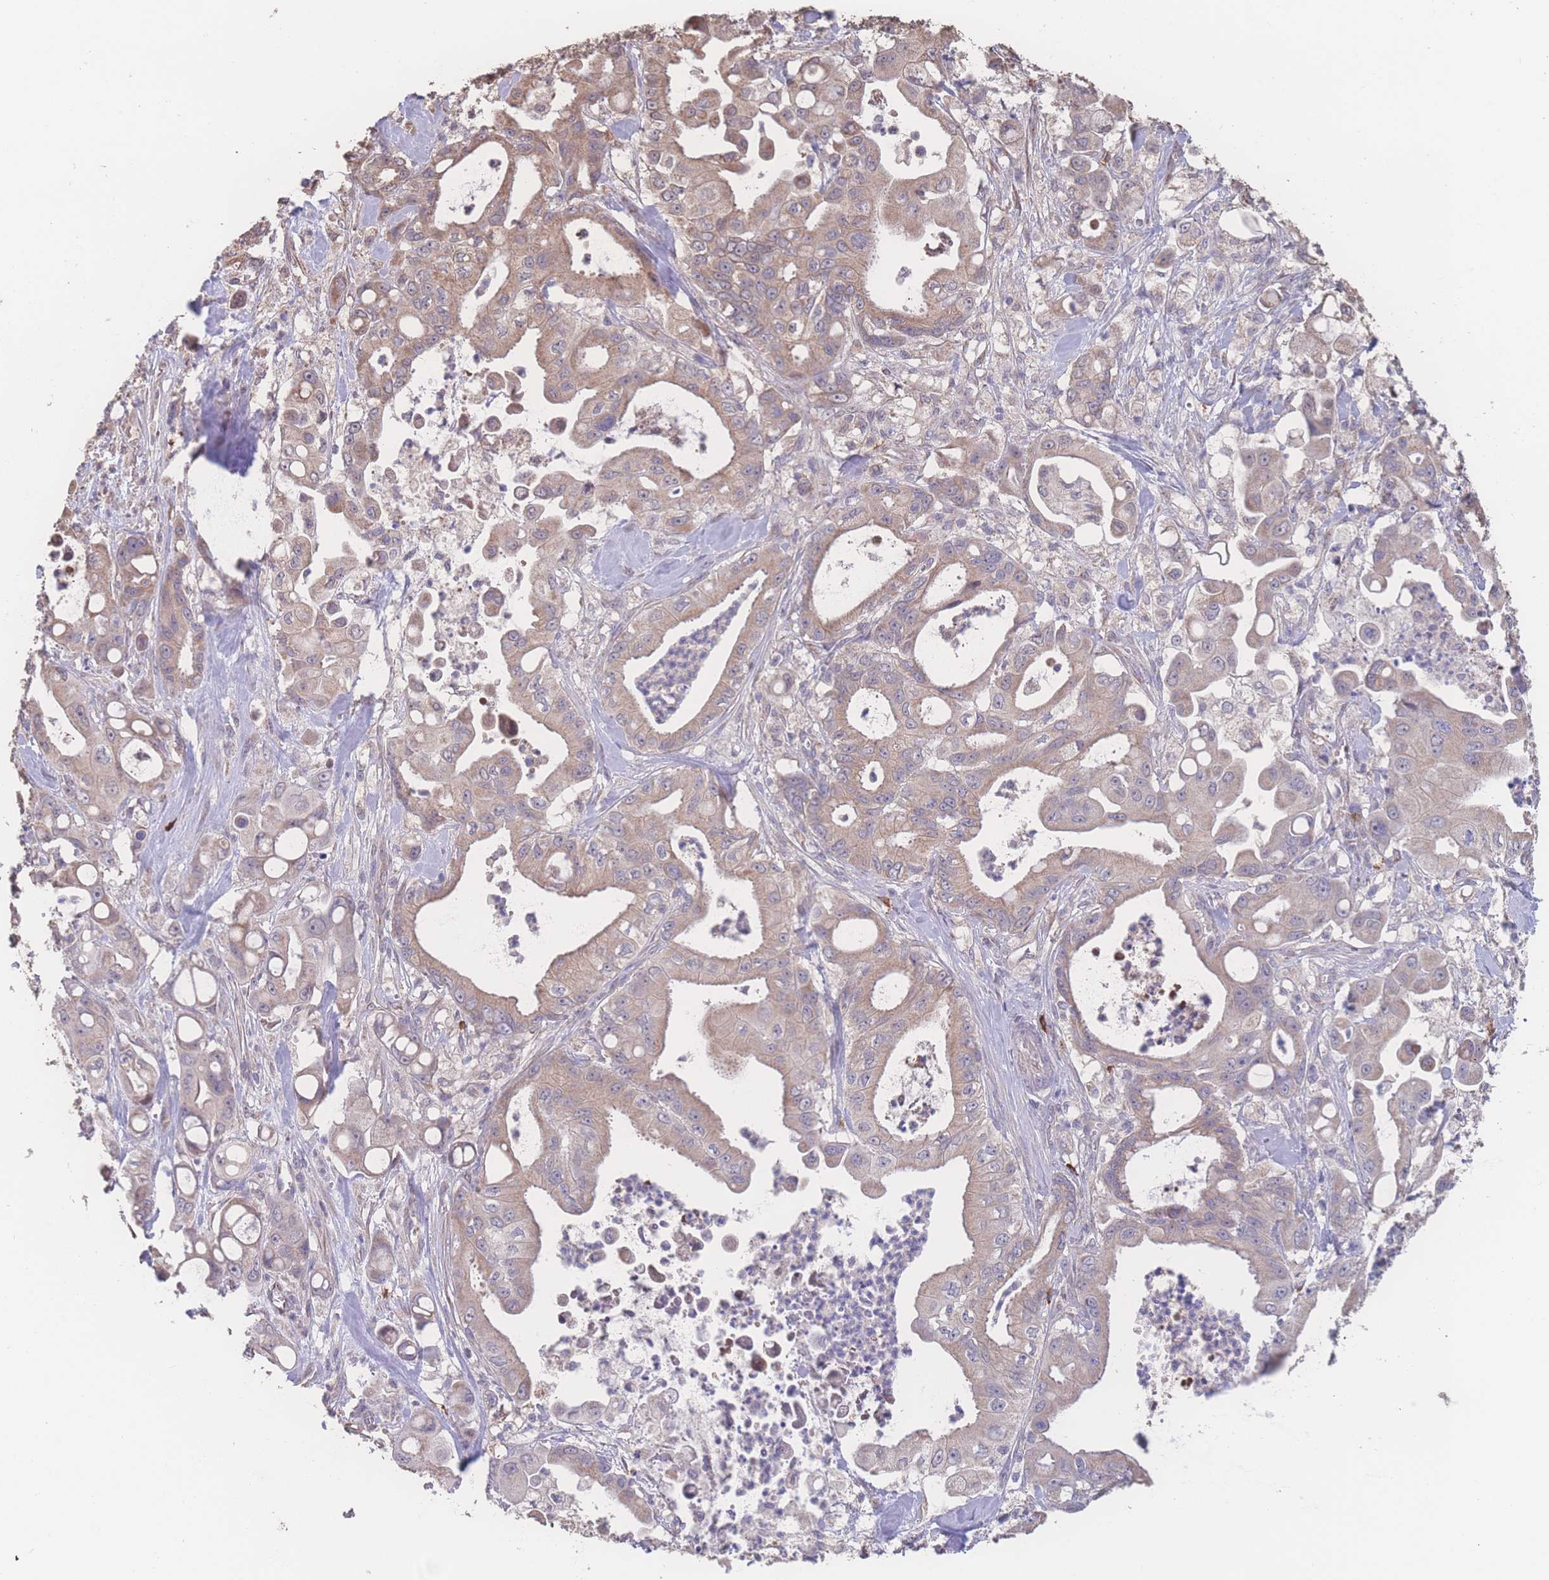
{"staining": {"intensity": "weak", "quantity": "25%-75%", "location": "cytoplasmic/membranous"}, "tissue": "pancreatic cancer", "cell_type": "Tumor cells", "image_type": "cancer", "snomed": [{"axis": "morphology", "description": "Adenocarcinoma, NOS"}, {"axis": "topography", "description": "Pancreas"}], "caption": "A low amount of weak cytoplasmic/membranous staining is present in about 25%-75% of tumor cells in pancreatic cancer tissue. (DAB = brown stain, brightfield microscopy at high magnification).", "gene": "SGSM3", "patient": {"sex": "male", "age": 68}}